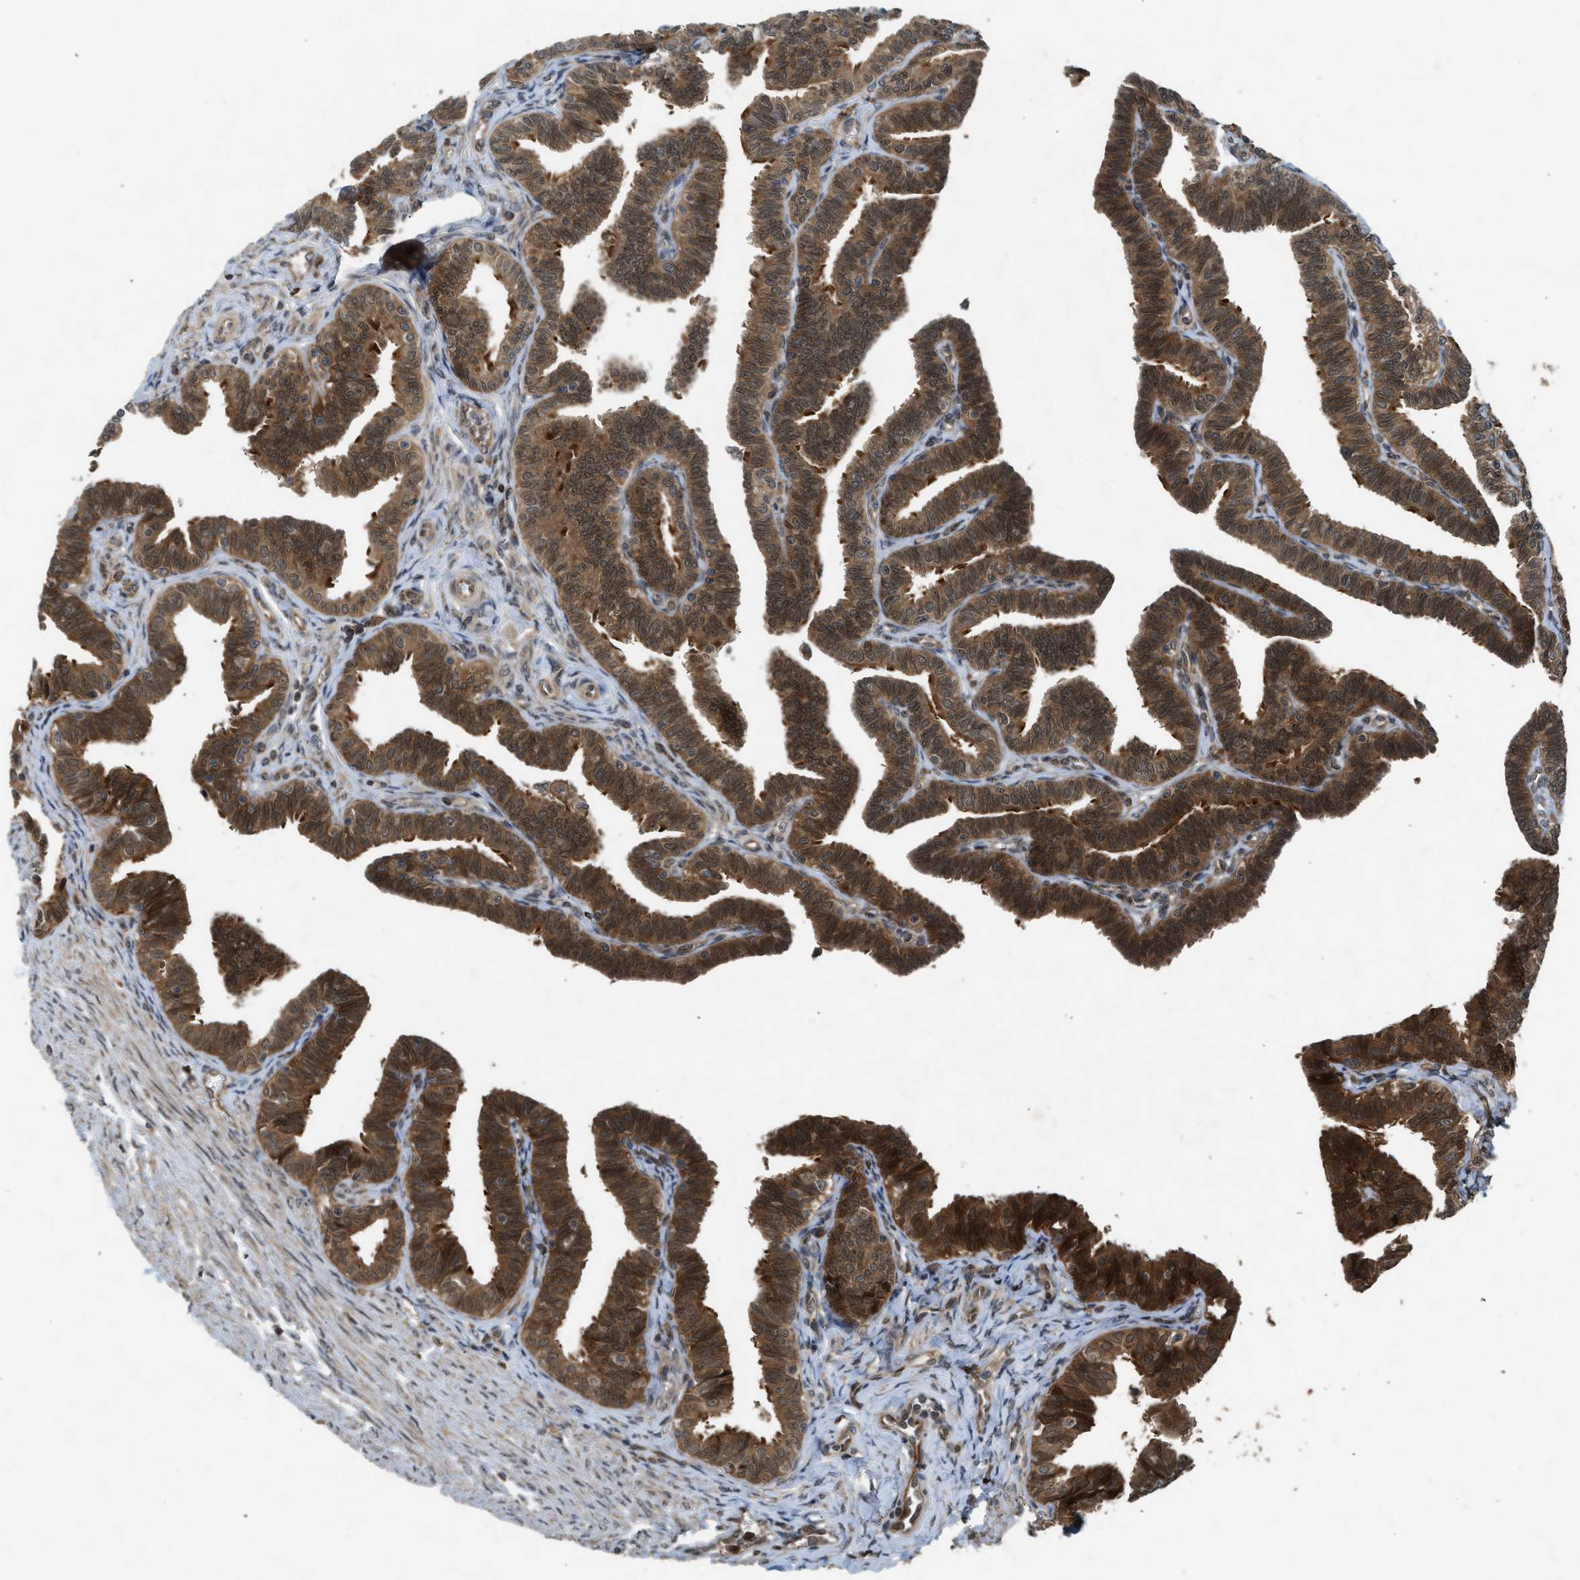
{"staining": {"intensity": "strong", "quantity": ">75%", "location": "cytoplasmic/membranous"}, "tissue": "fallopian tube", "cell_type": "Glandular cells", "image_type": "normal", "snomed": [{"axis": "morphology", "description": "Normal tissue, NOS"}, {"axis": "topography", "description": "Fallopian tube"}, {"axis": "topography", "description": "Ovary"}], "caption": "Benign fallopian tube reveals strong cytoplasmic/membranous staining in approximately >75% of glandular cells, visualized by immunohistochemistry.", "gene": "TXNL1", "patient": {"sex": "female", "age": 23}}